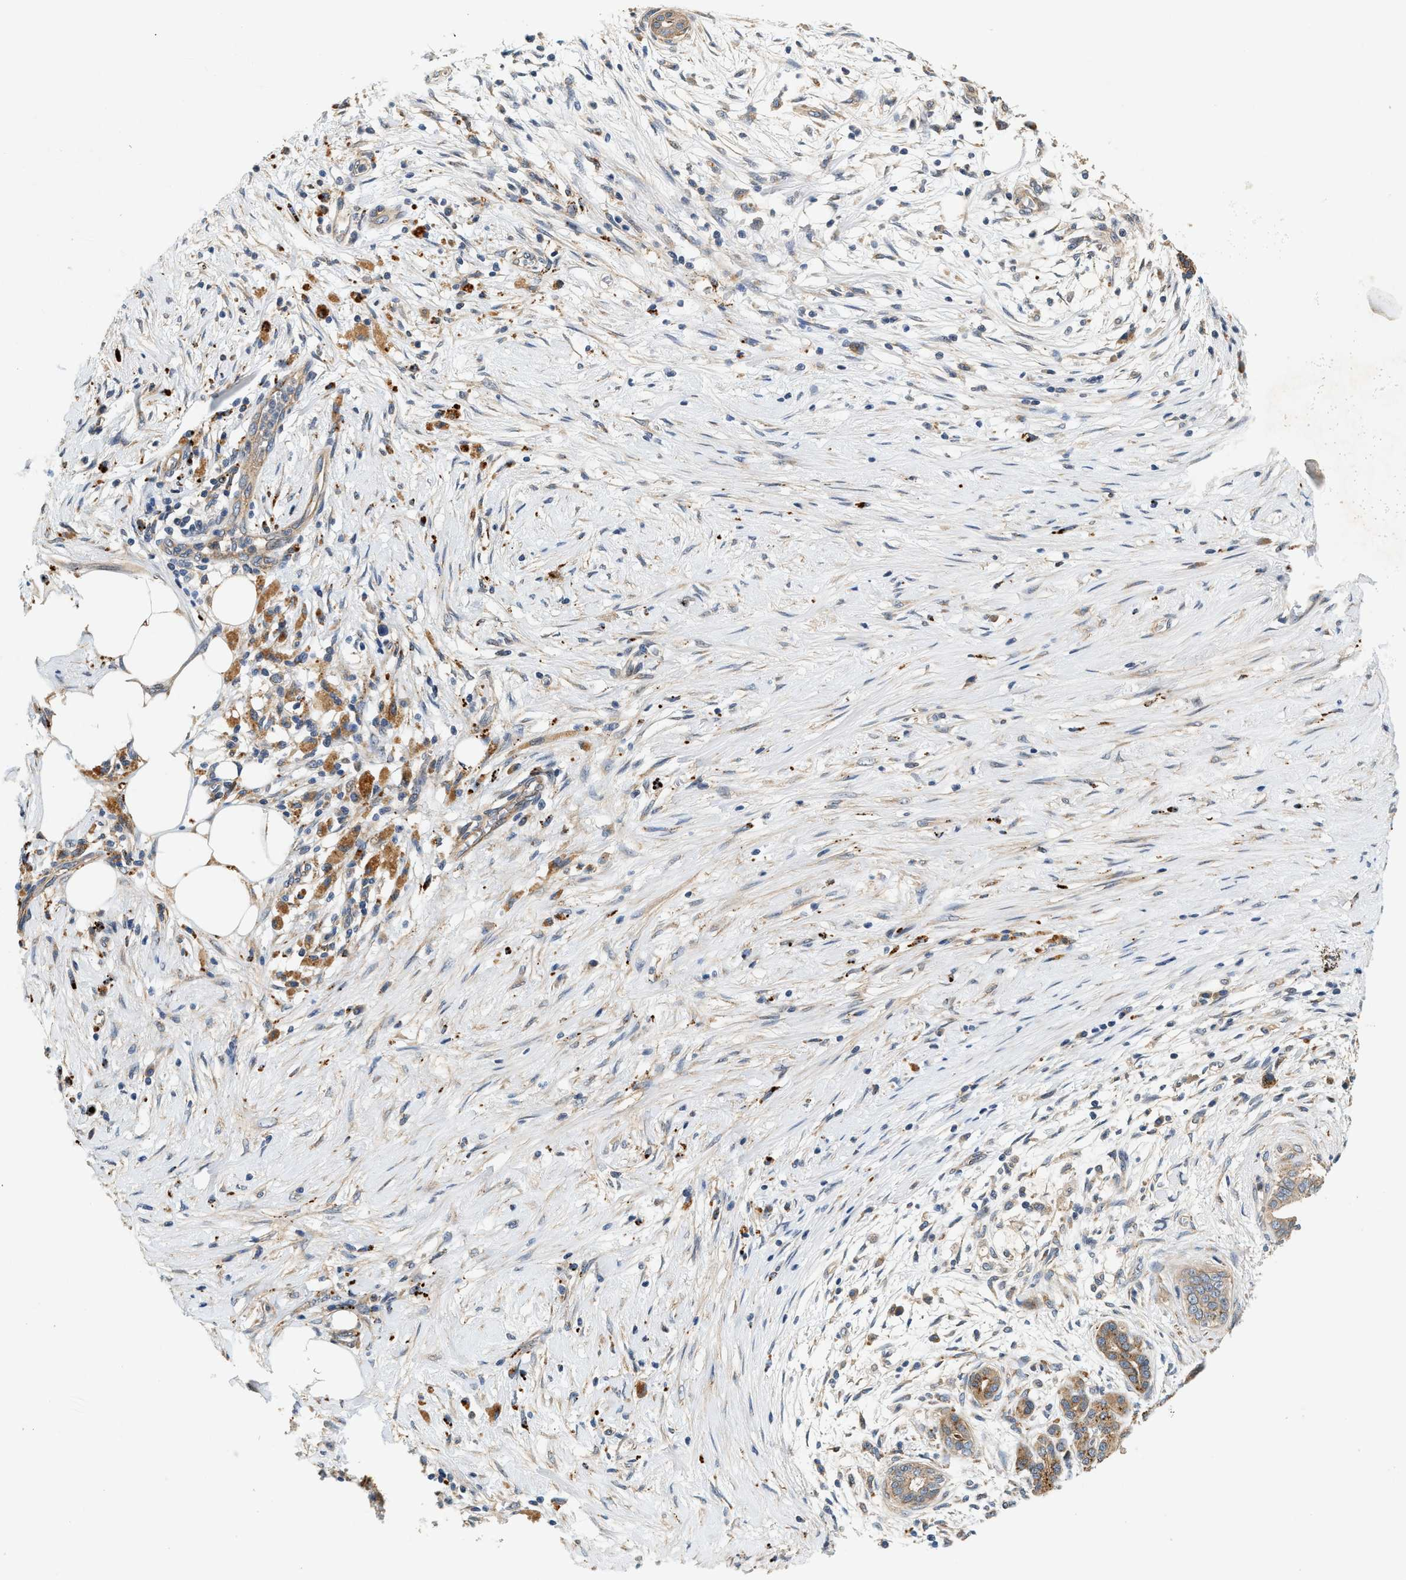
{"staining": {"intensity": "moderate", "quantity": ">75%", "location": "cytoplasmic/membranous"}, "tissue": "pancreatic cancer", "cell_type": "Tumor cells", "image_type": "cancer", "snomed": [{"axis": "morphology", "description": "Adenocarcinoma, NOS"}, {"axis": "topography", "description": "Pancreas"}], "caption": "DAB (3,3'-diaminobenzidine) immunohistochemical staining of human pancreatic adenocarcinoma displays moderate cytoplasmic/membranous protein staining in approximately >75% of tumor cells. The staining is performed using DAB (3,3'-diaminobenzidine) brown chromogen to label protein expression. The nuclei are counter-stained blue using hematoxylin.", "gene": "DUSP10", "patient": {"sex": "male", "age": 58}}